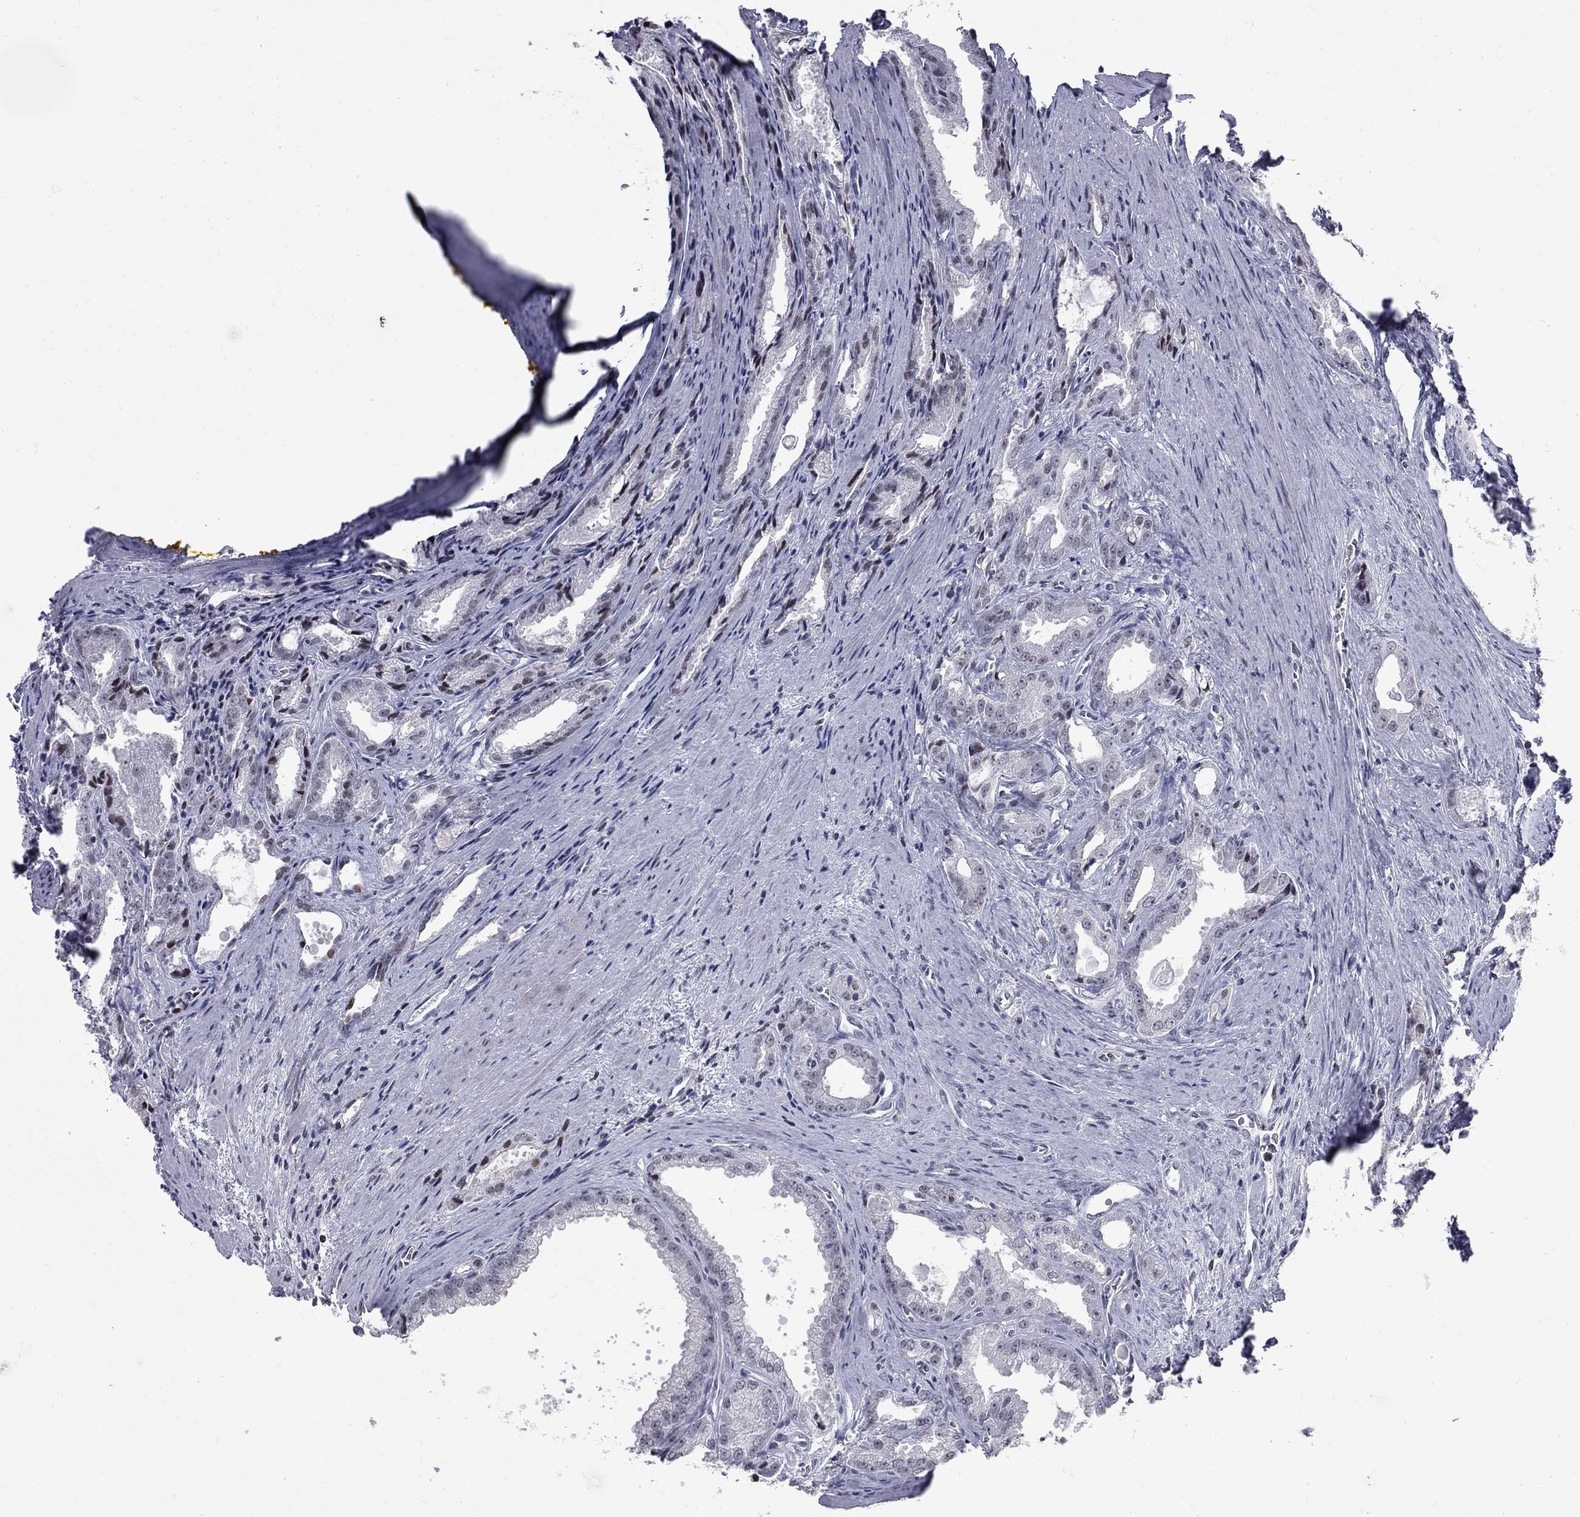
{"staining": {"intensity": "weak", "quantity": "<25%", "location": "nuclear"}, "tissue": "prostate cancer", "cell_type": "Tumor cells", "image_type": "cancer", "snomed": [{"axis": "morphology", "description": "Adenocarcinoma, NOS"}, {"axis": "morphology", "description": "Adenocarcinoma, High grade"}, {"axis": "topography", "description": "Prostate"}], "caption": "Tumor cells are negative for protein expression in human prostate cancer (adenocarcinoma). (DAB IHC with hematoxylin counter stain).", "gene": "ZNF154", "patient": {"sex": "male", "age": 70}}